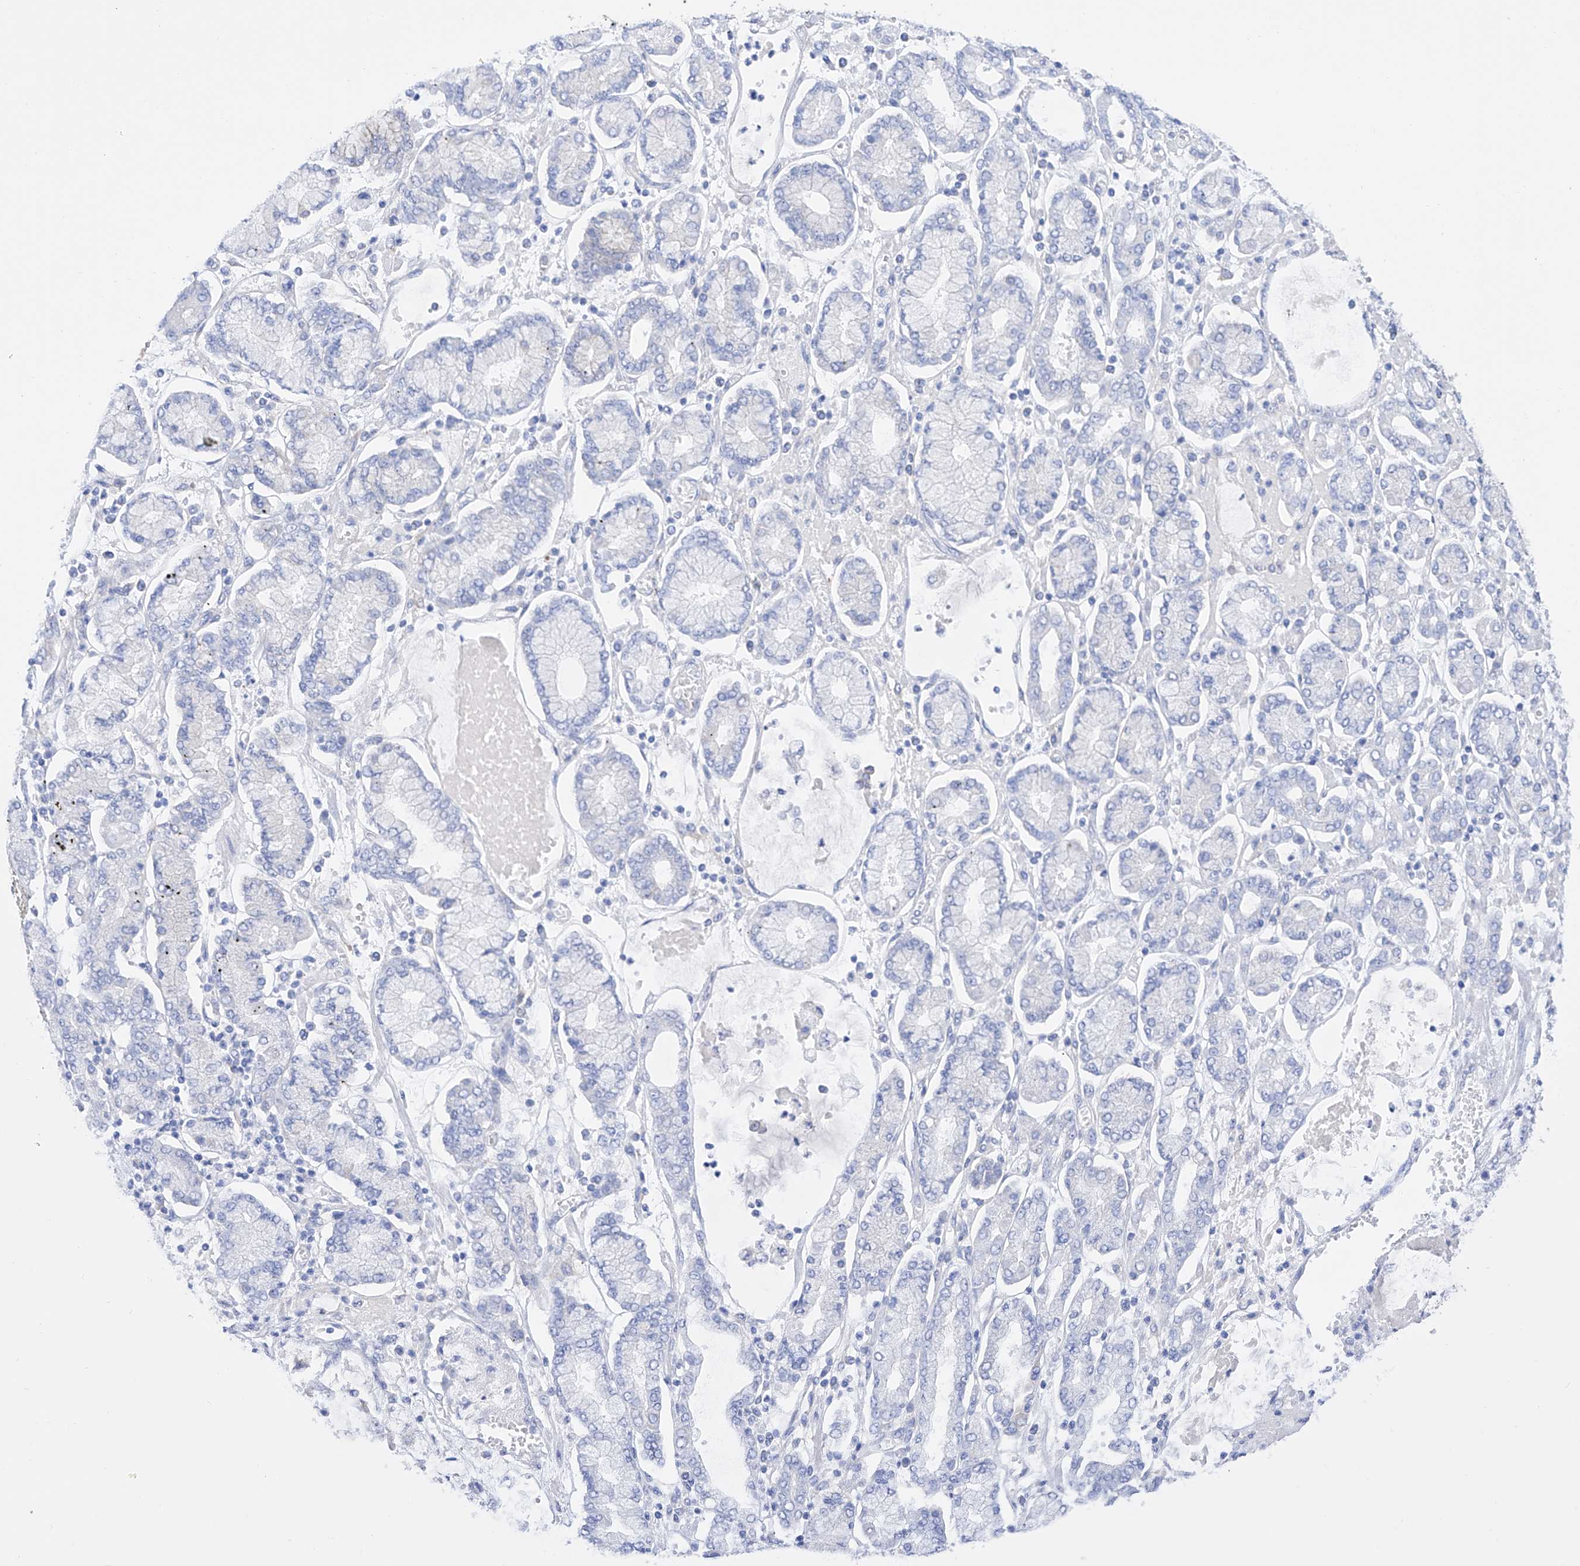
{"staining": {"intensity": "negative", "quantity": "none", "location": "none"}, "tissue": "stomach cancer", "cell_type": "Tumor cells", "image_type": "cancer", "snomed": [{"axis": "morphology", "description": "Adenocarcinoma, NOS"}, {"axis": "topography", "description": "Stomach"}], "caption": "Protein analysis of stomach cancer demonstrates no significant positivity in tumor cells.", "gene": "ZNF653", "patient": {"sex": "male", "age": 76}}